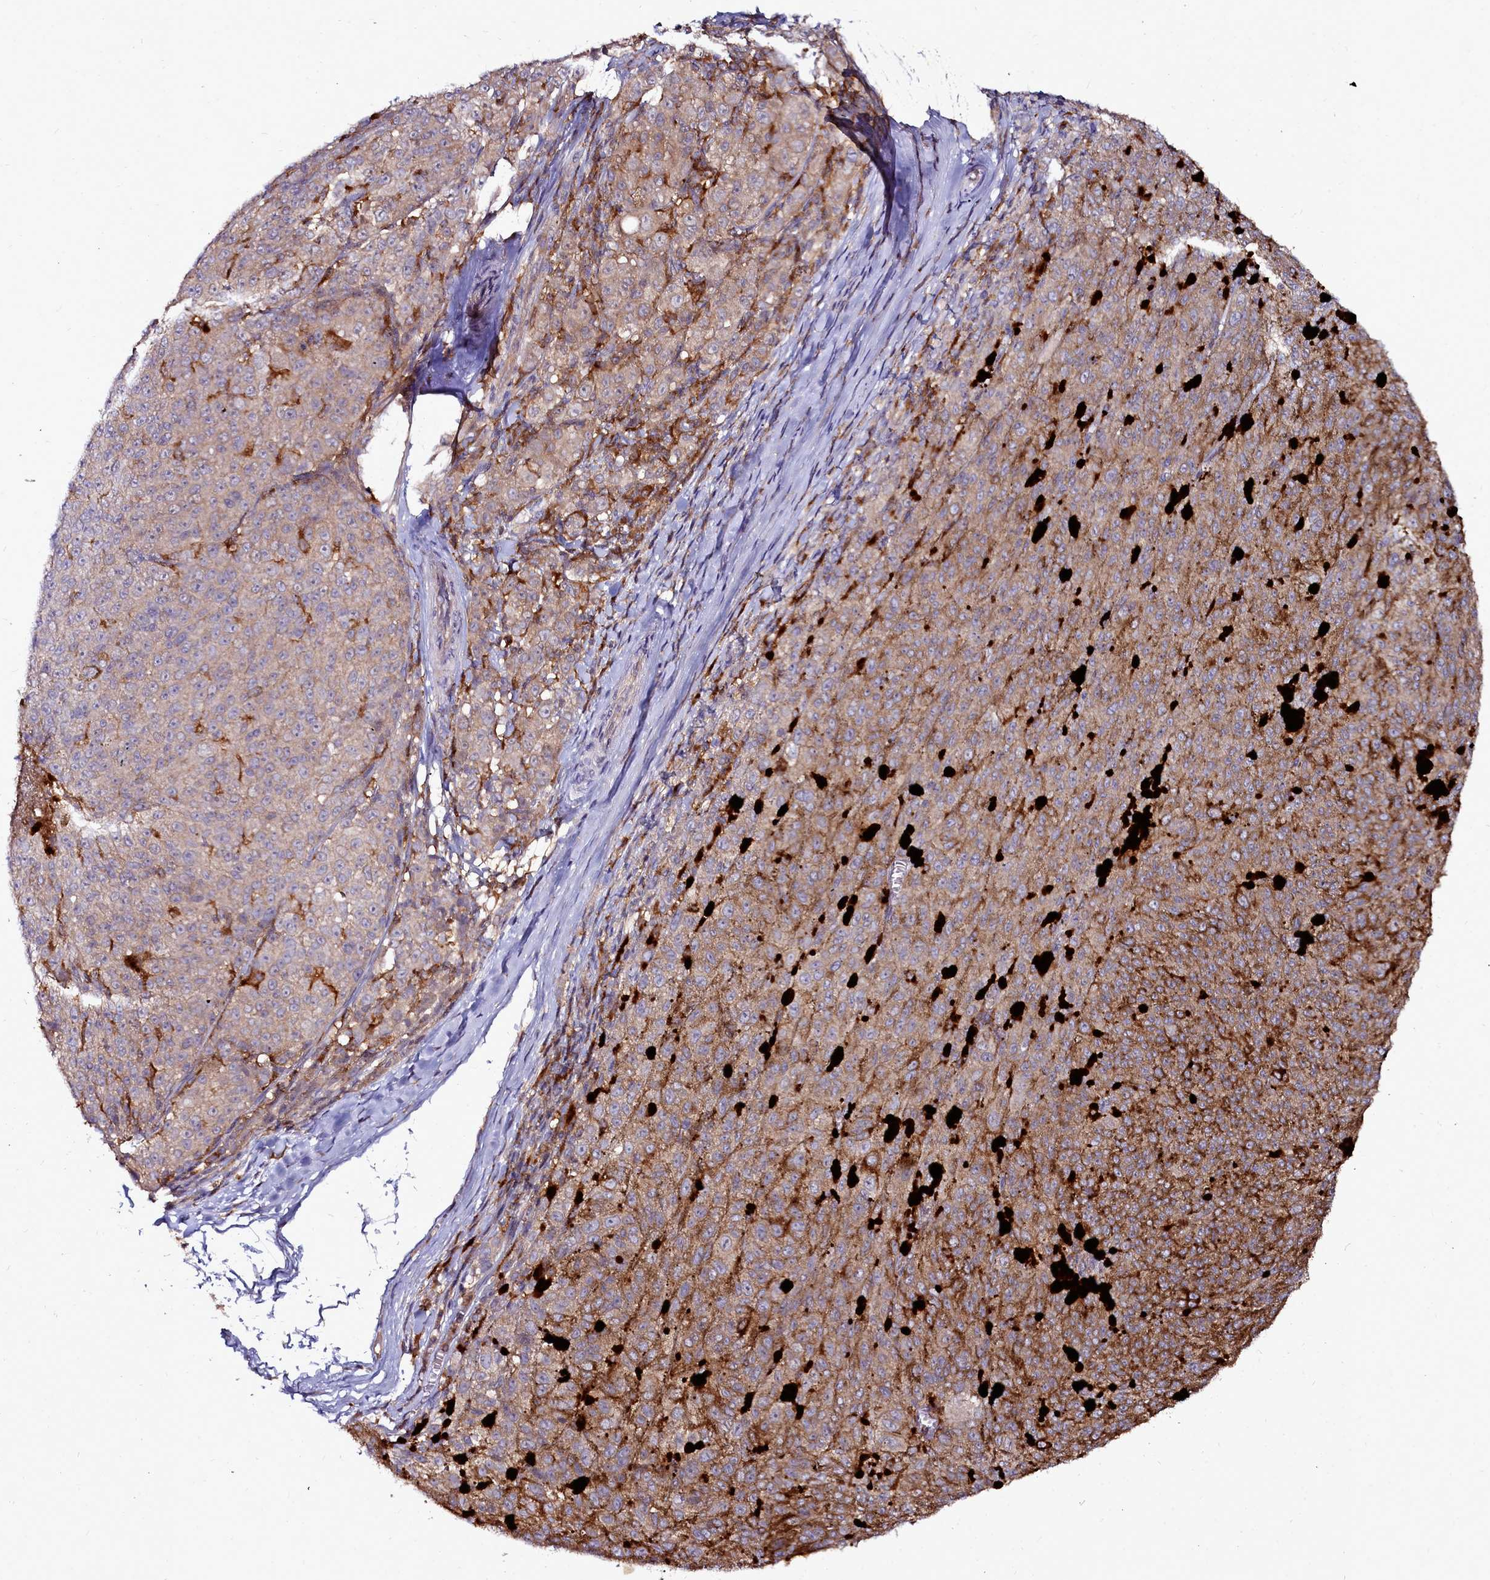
{"staining": {"intensity": "weak", "quantity": ">75%", "location": "cytoplasmic/membranous"}, "tissue": "melanoma", "cell_type": "Tumor cells", "image_type": "cancer", "snomed": [{"axis": "morphology", "description": "Malignant melanoma, NOS"}, {"axis": "topography", "description": "Skin"}], "caption": "Human melanoma stained for a protein (brown) displays weak cytoplasmic/membranous positive staining in approximately >75% of tumor cells.", "gene": "NCKAP1L", "patient": {"sex": "female", "age": 52}}